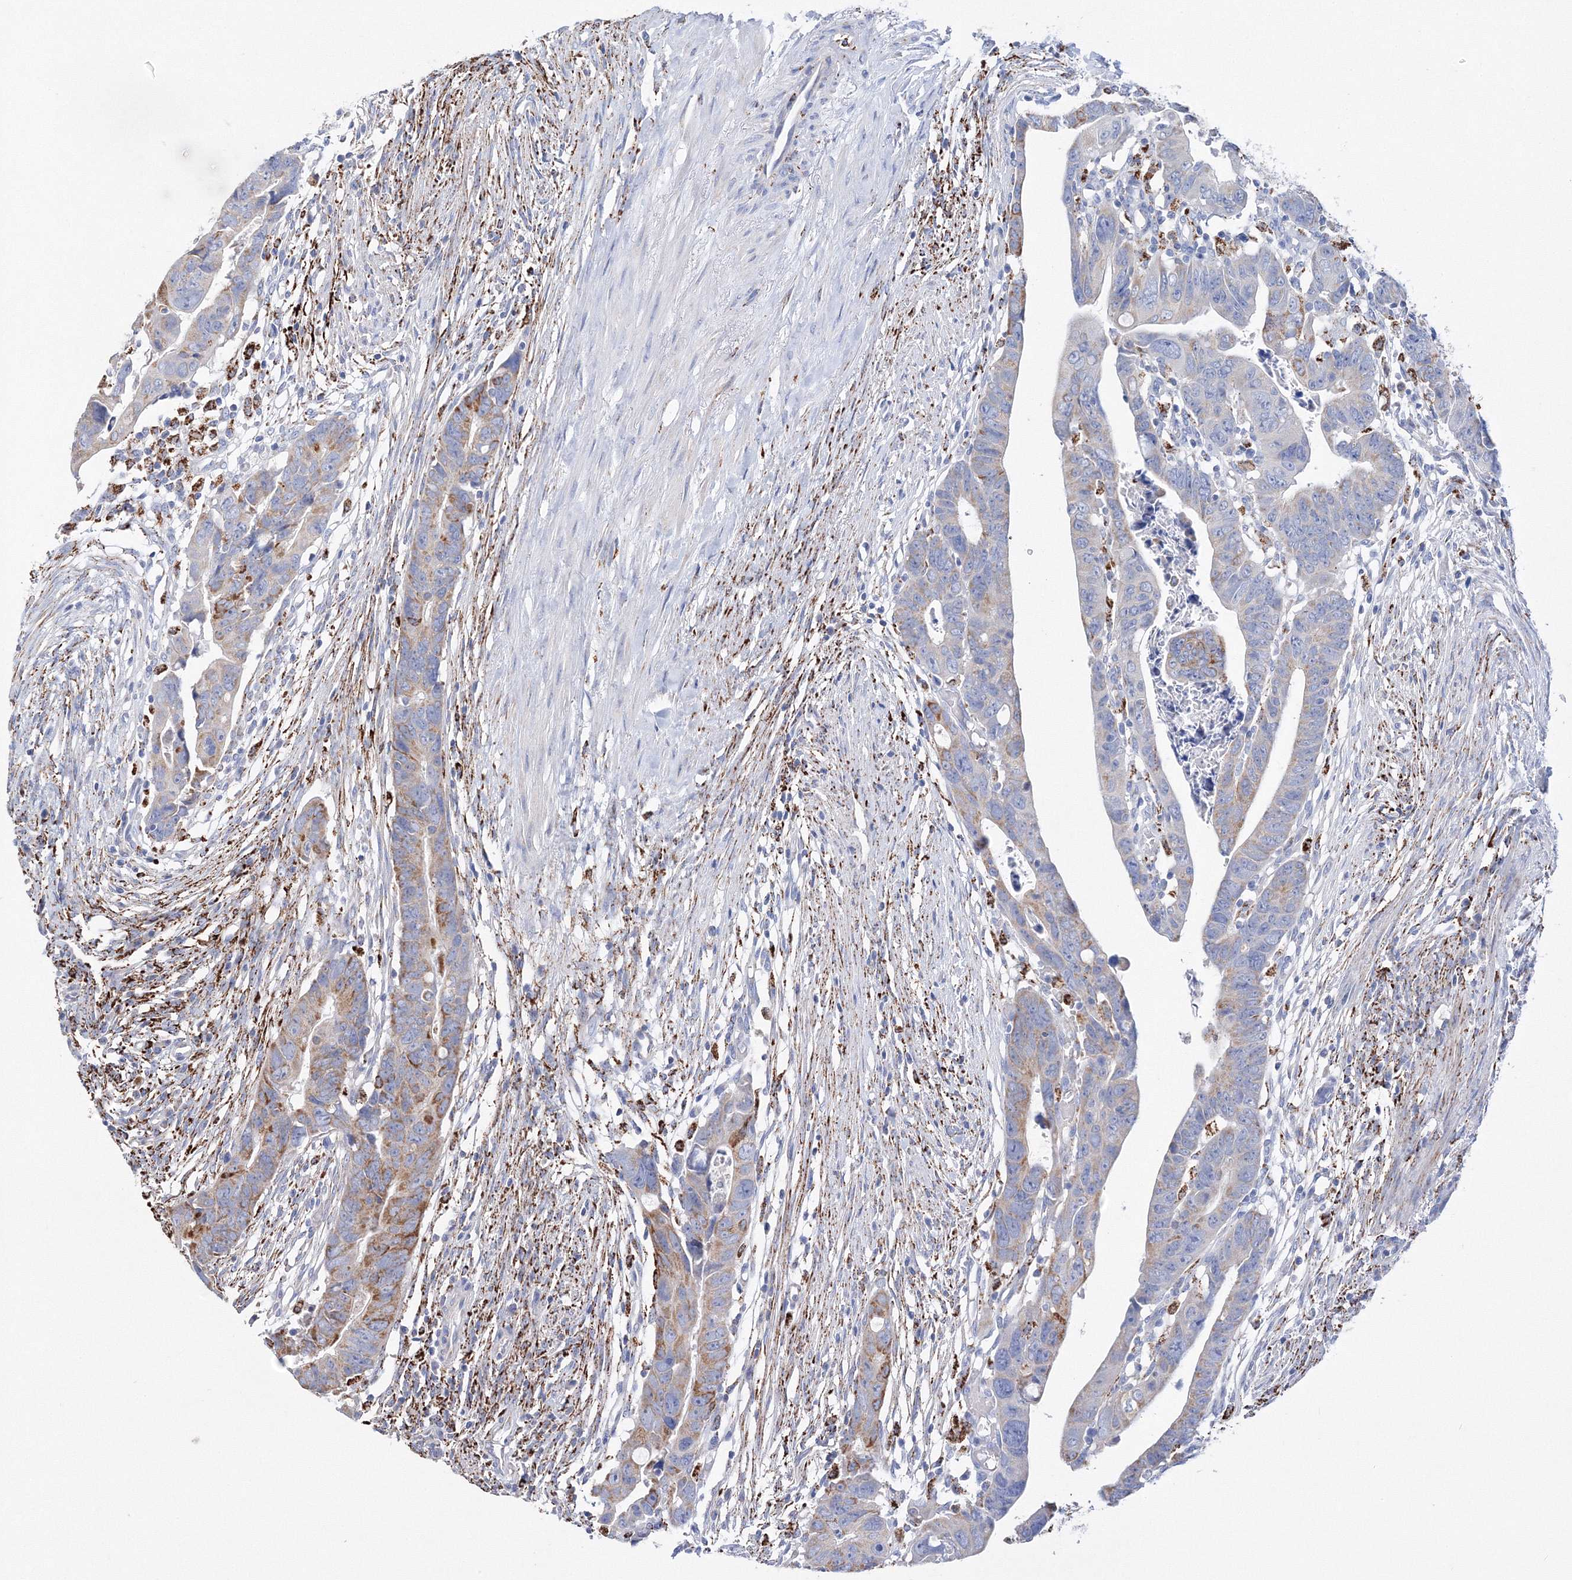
{"staining": {"intensity": "moderate", "quantity": "25%-75%", "location": "cytoplasmic/membranous"}, "tissue": "colorectal cancer", "cell_type": "Tumor cells", "image_type": "cancer", "snomed": [{"axis": "morphology", "description": "Adenocarcinoma, NOS"}, {"axis": "topography", "description": "Rectum"}], "caption": "Immunohistochemical staining of colorectal cancer exhibits medium levels of moderate cytoplasmic/membranous staining in approximately 25%-75% of tumor cells.", "gene": "MERTK", "patient": {"sex": "female", "age": 65}}